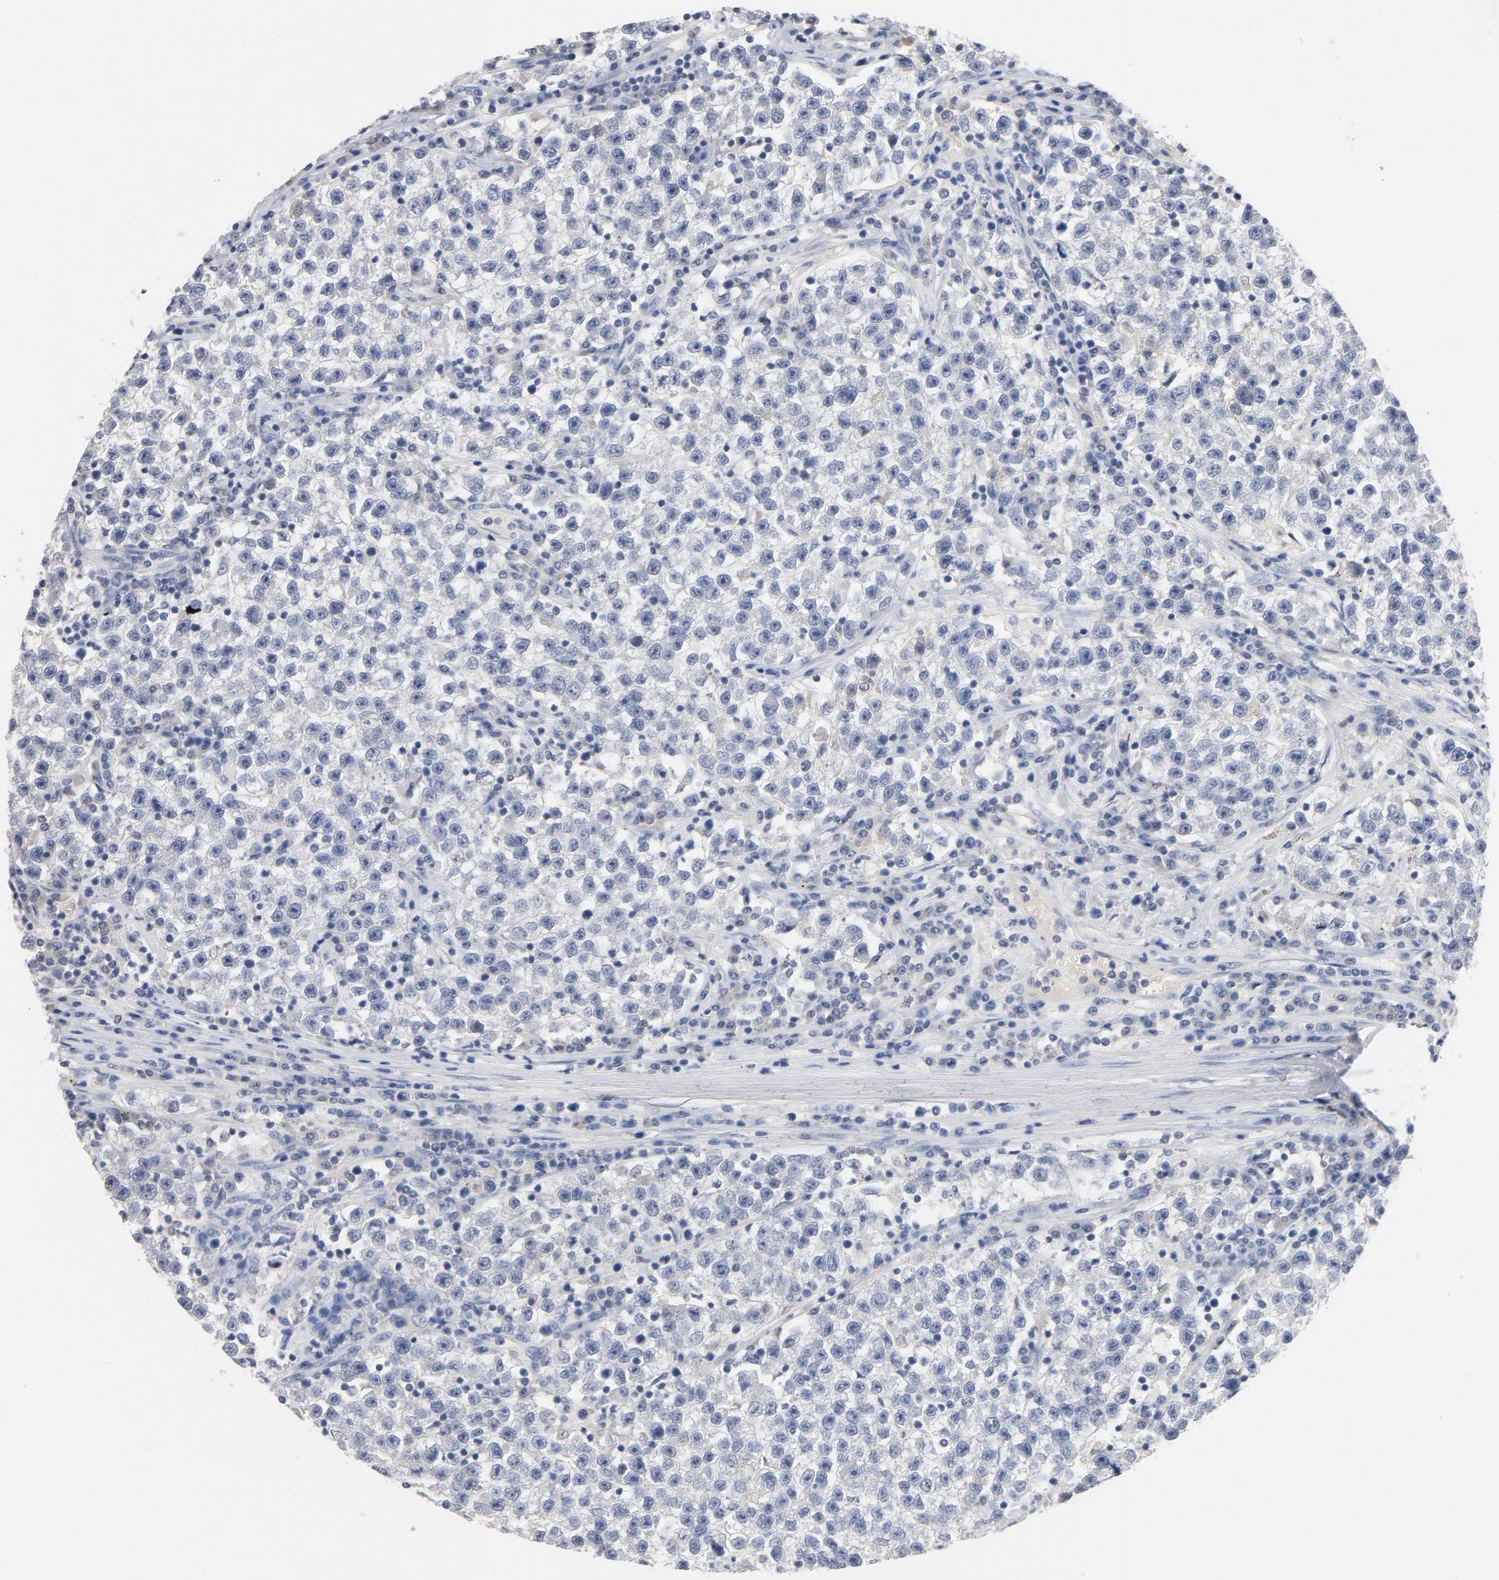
{"staining": {"intensity": "negative", "quantity": "none", "location": "none"}, "tissue": "testis cancer", "cell_type": "Tumor cells", "image_type": "cancer", "snomed": [{"axis": "morphology", "description": "Seminoma, NOS"}, {"axis": "topography", "description": "Testis"}], "caption": "Histopathology image shows no significant protein expression in tumor cells of seminoma (testis).", "gene": "ZCCHC13", "patient": {"sex": "male", "age": 22}}